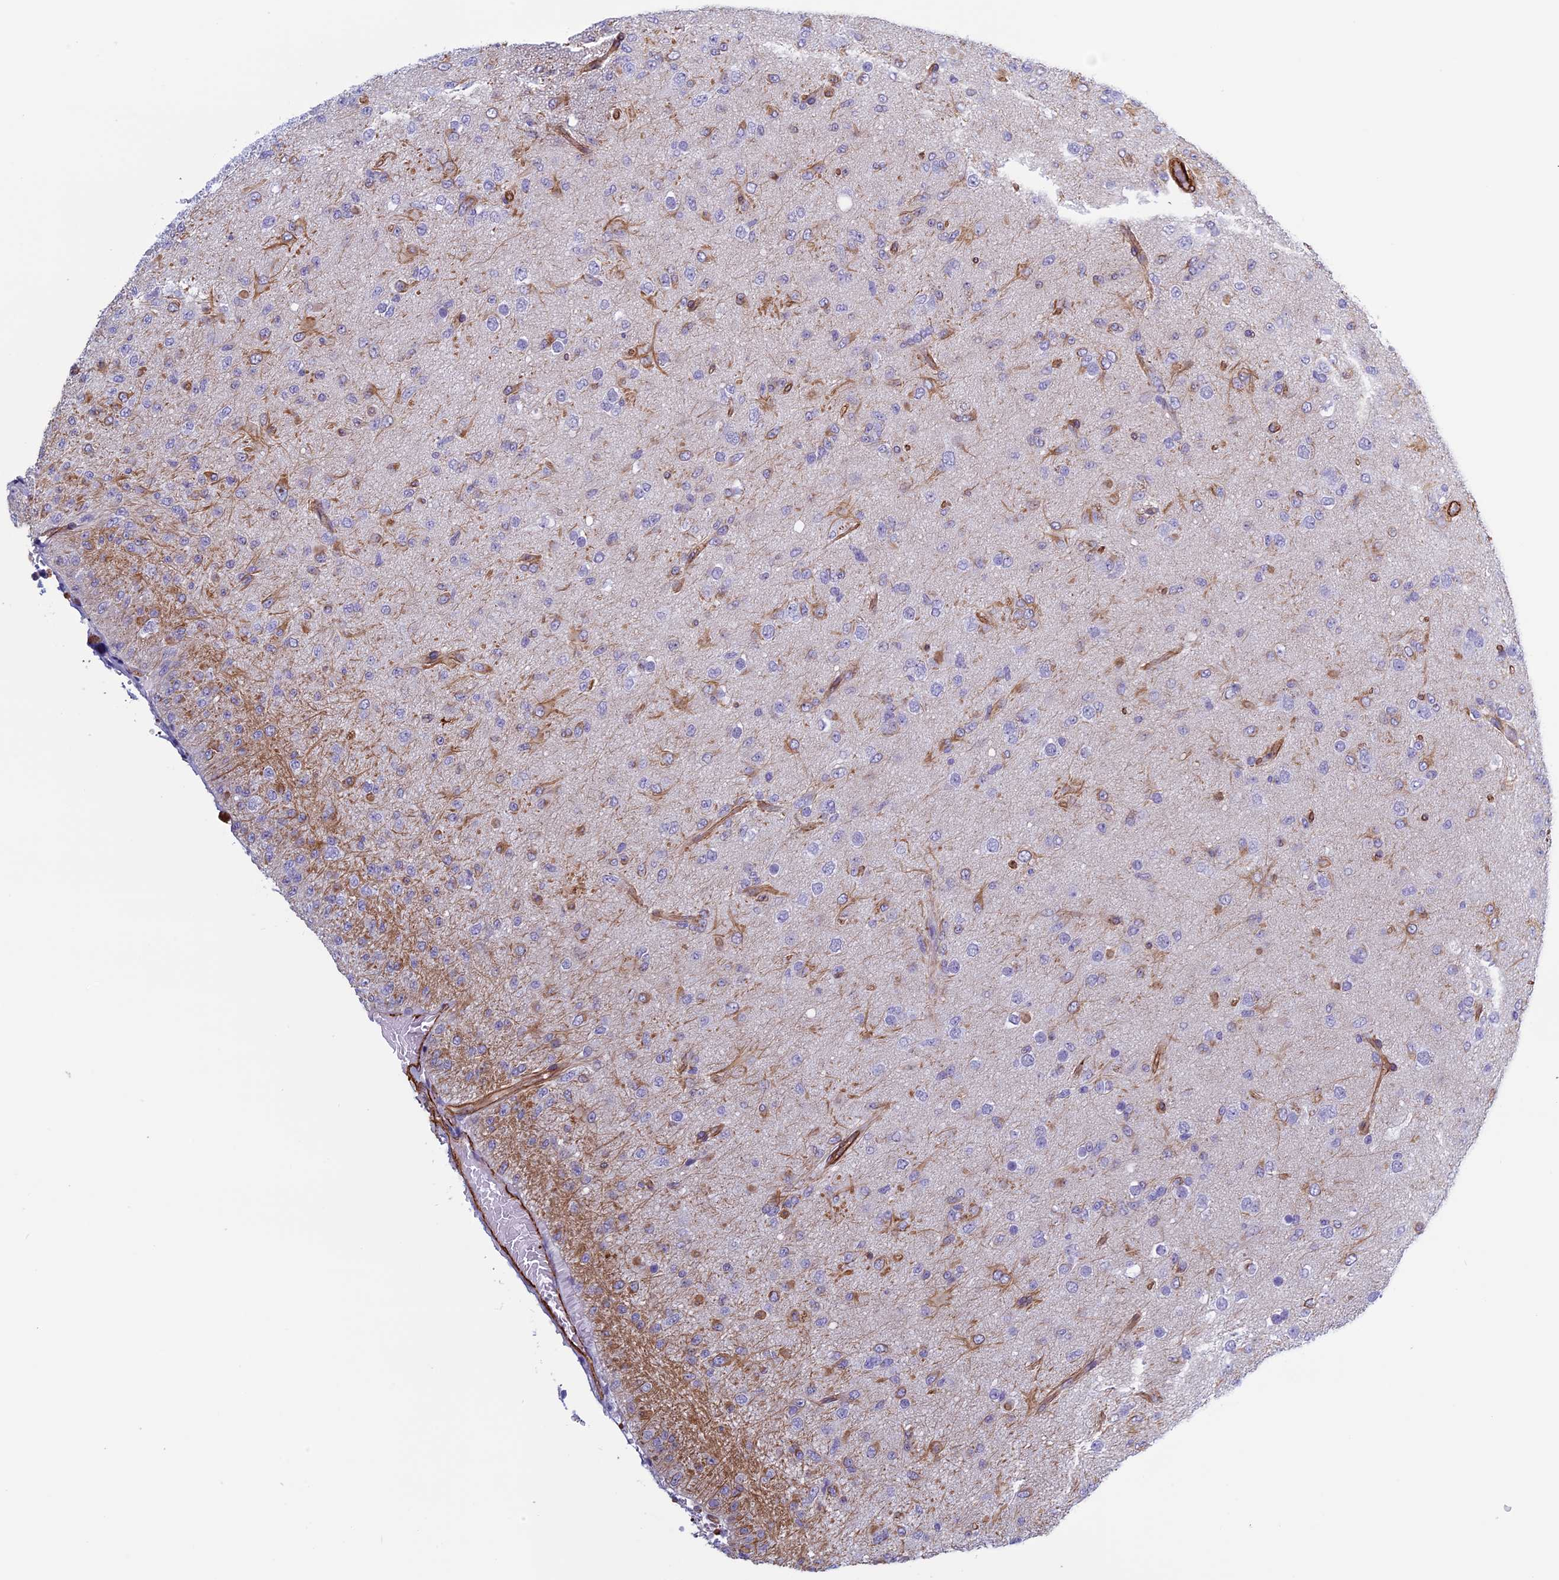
{"staining": {"intensity": "negative", "quantity": "none", "location": "none"}, "tissue": "glioma", "cell_type": "Tumor cells", "image_type": "cancer", "snomed": [{"axis": "morphology", "description": "Glioma, malignant, Low grade"}, {"axis": "topography", "description": "Brain"}], "caption": "DAB (3,3'-diaminobenzidine) immunohistochemical staining of human glioma reveals no significant staining in tumor cells.", "gene": "ANGPTL2", "patient": {"sex": "male", "age": 65}}